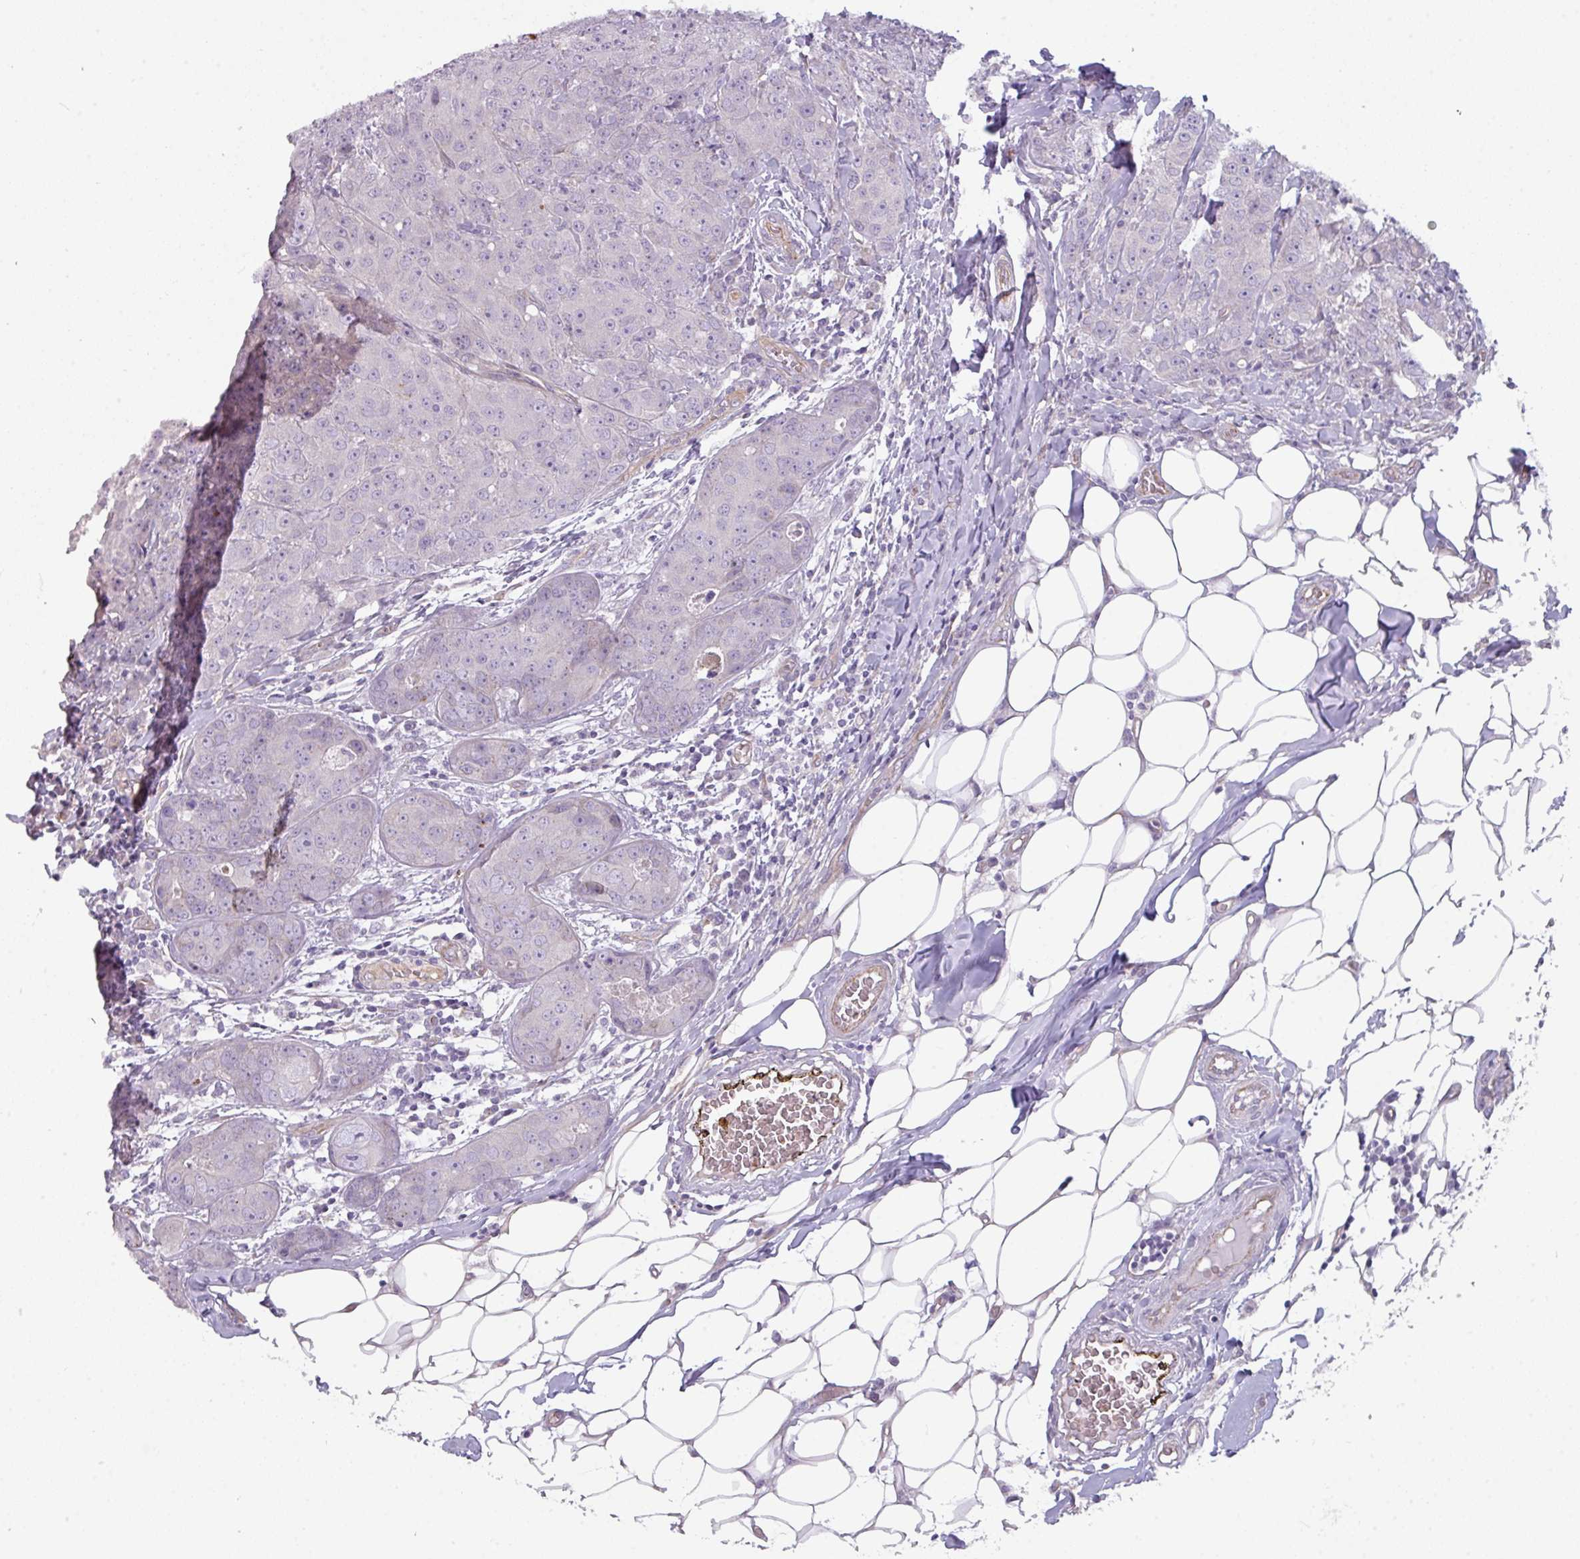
{"staining": {"intensity": "negative", "quantity": "none", "location": "none"}, "tissue": "breast cancer", "cell_type": "Tumor cells", "image_type": "cancer", "snomed": [{"axis": "morphology", "description": "Duct carcinoma"}, {"axis": "topography", "description": "Breast"}], "caption": "Breast cancer (invasive ductal carcinoma) stained for a protein using IHC exhibits no expression tumor cells.", "gene": "BUD23", "patient": {"sex": "female", "age": 43}}